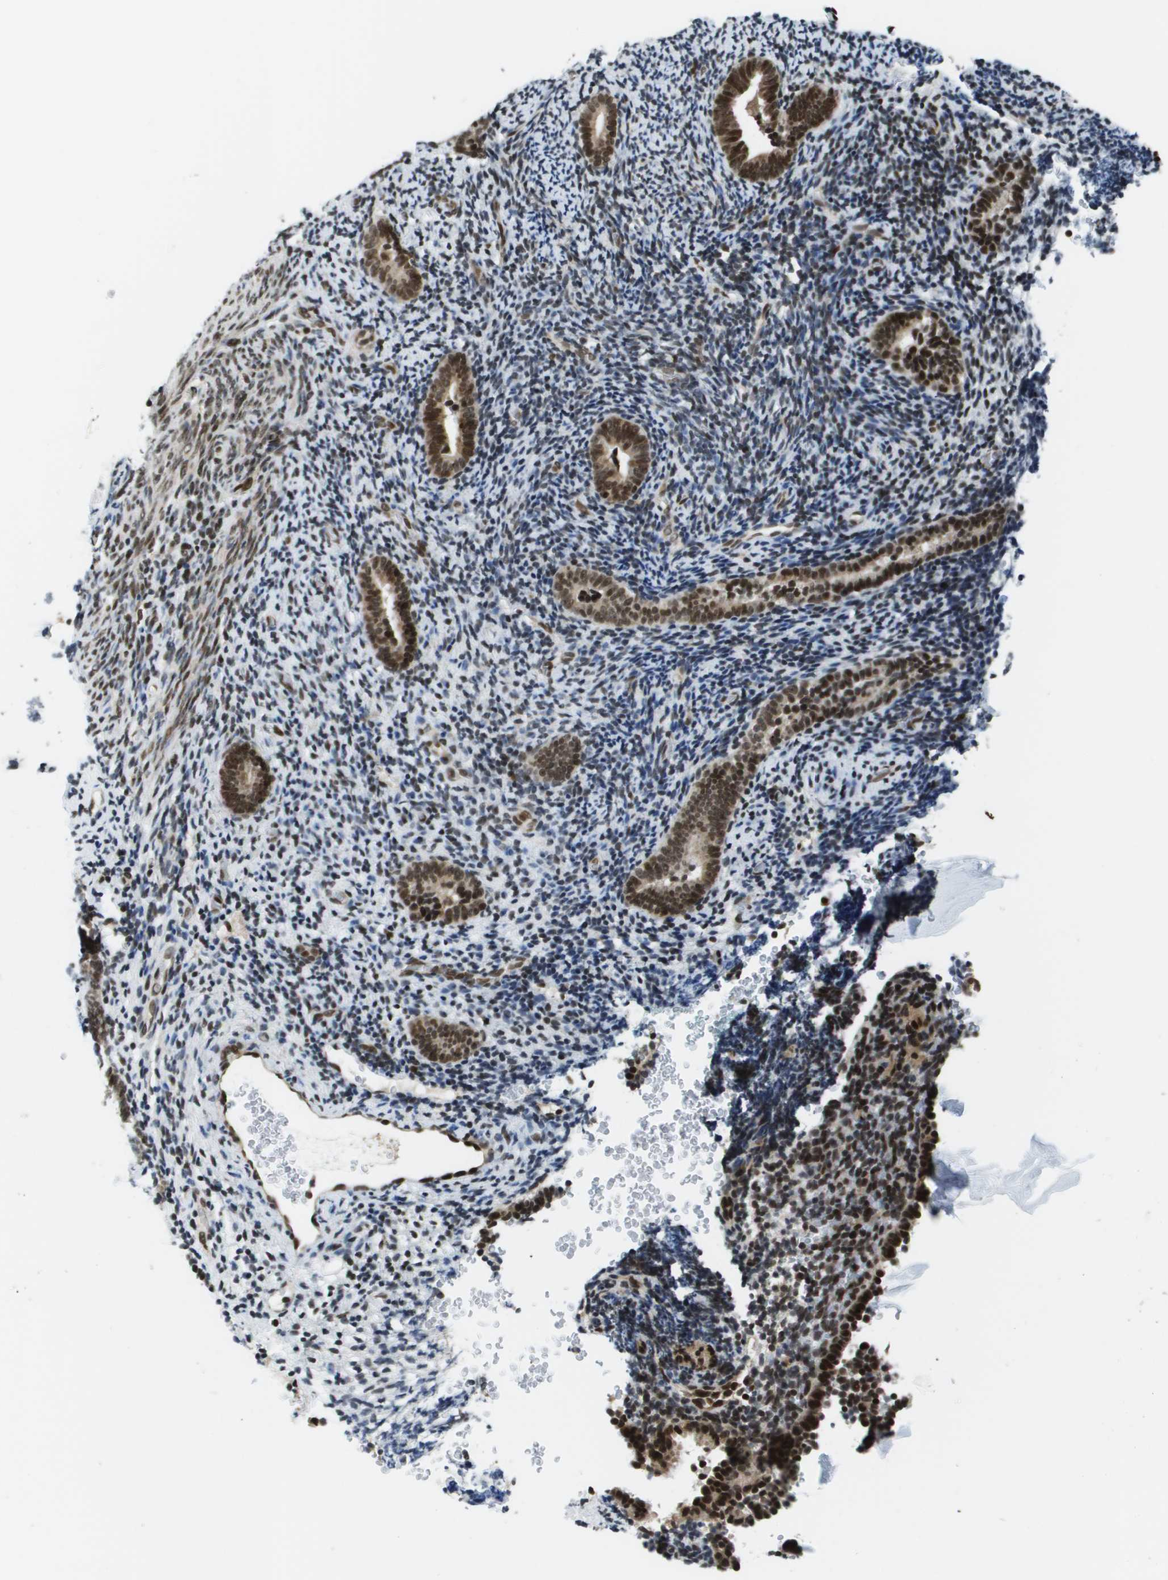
{"staining": {"intensity": "strong", "quantity": ">75%", "location": "nuclear"}, "tissue": "endometrium", "cell_type": "Cells in endometrial stroma", "image_type": "normal", "snomed": [{"axis": "morphology", "description": "Normal tissue, NOS"}, {"axis": "topography", "description": "Endometrium"}], "caption": "The micrograph exhibits a brown stain indicating the presence of a protein in the nuclear of cells in endometrial stroma in endometrium. Ihc stains the protein in brown and the nuclei are stained blue.", "gene": "RECQL4", "patient": {"sex": "female", "age": 51}}